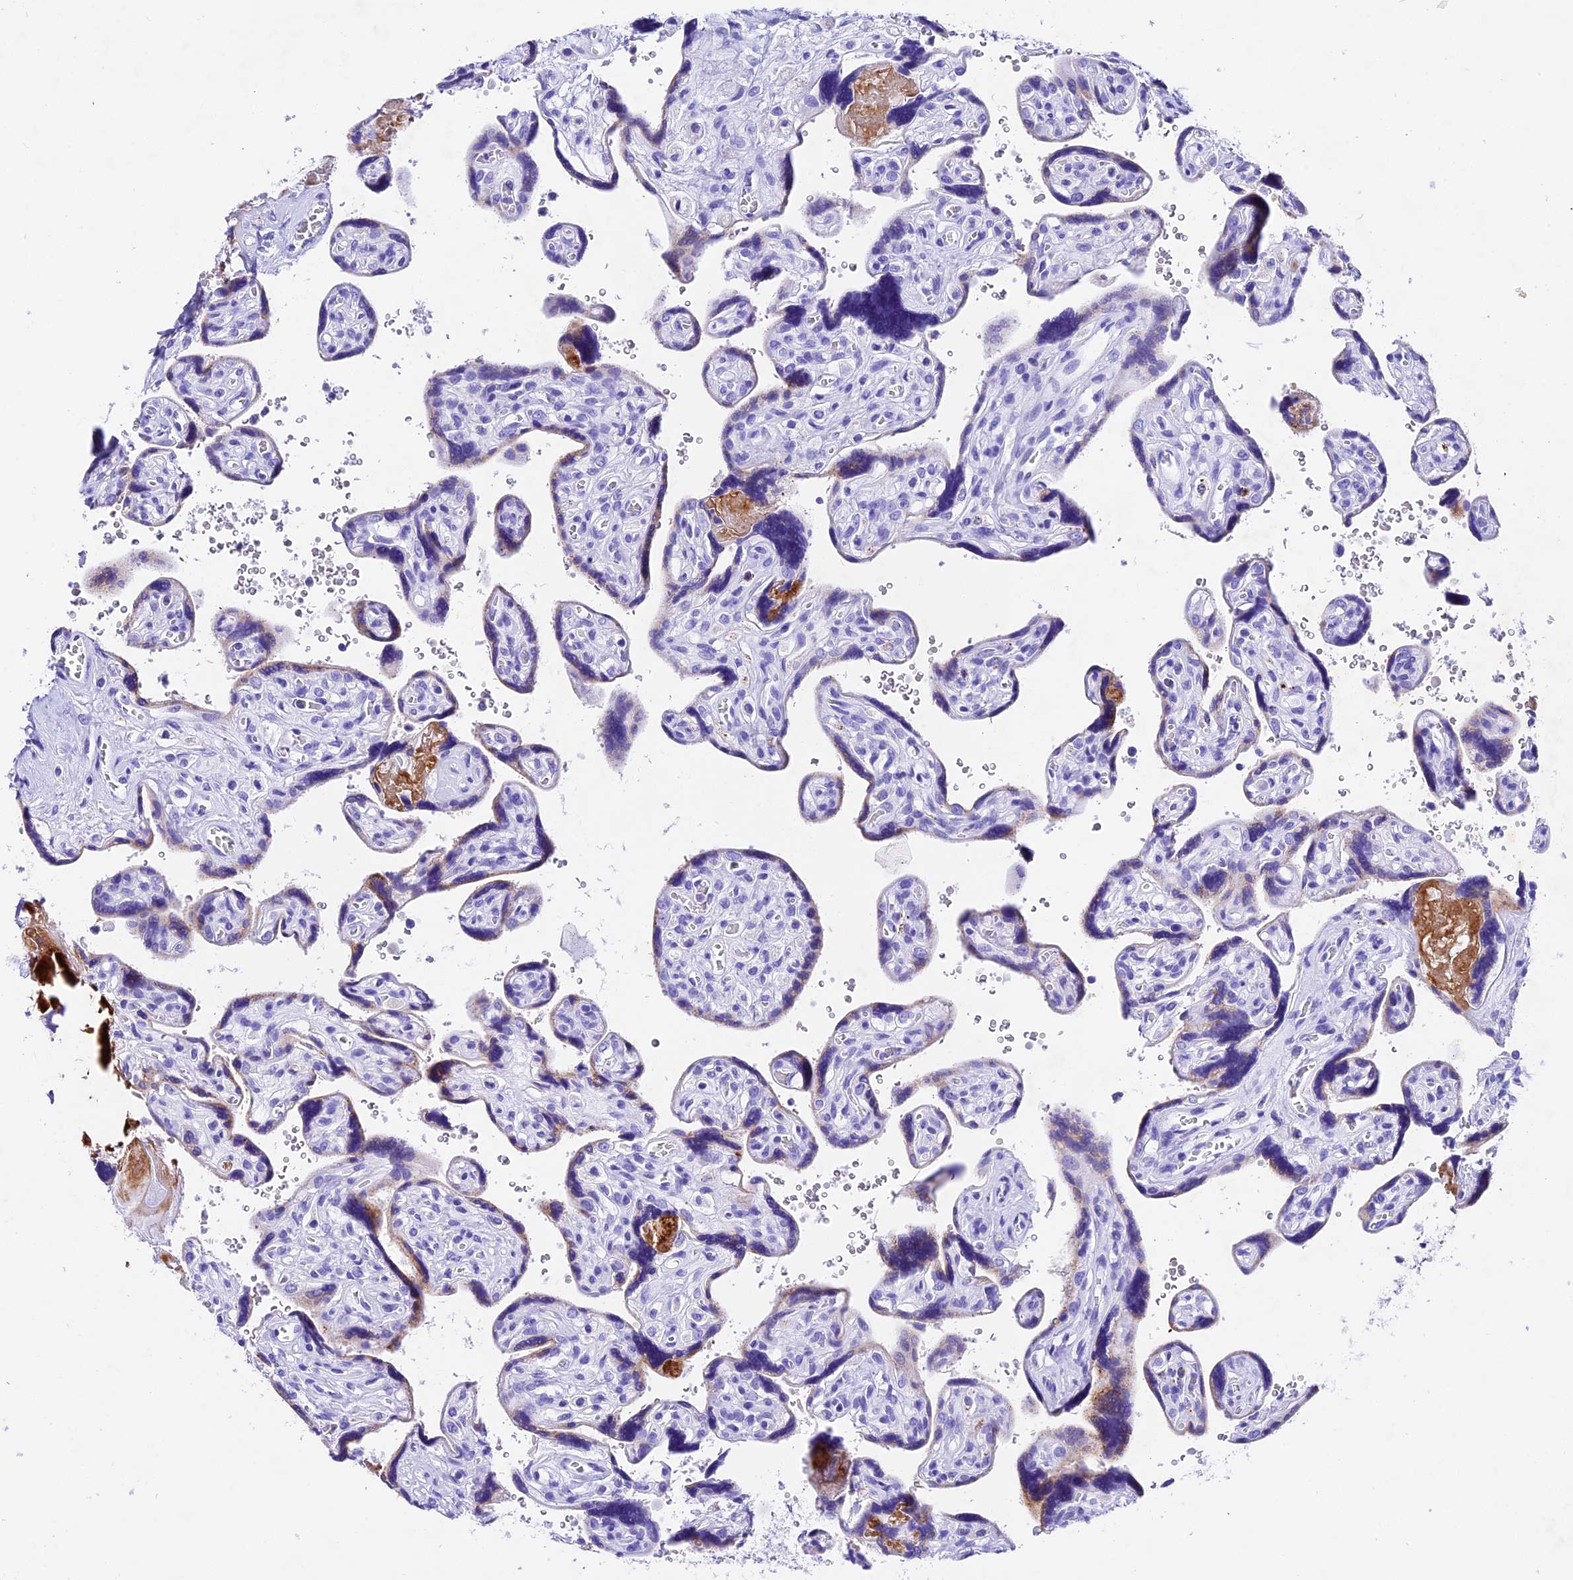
{"staining": {"intensity": "moderate", "quantity": "25%-75%", "location": "cytoplasmic/membranous"}, "tissue": "placenta", "cell_type": "Trophoblastic cells", "image_type": "normal", "snomed": [{"axis": "morphology", "description": "Normal tissue, NOS"}, {"axis": "topography", "description": "Placenta"}], "caption": "Protein staining exhibits moderate cytoplasmic/membranous expression in about 25%-75% of trophoblastic cells in benign placenta.", "gene": "PSG11", "patient": {"sex": "female", "age": 39}}